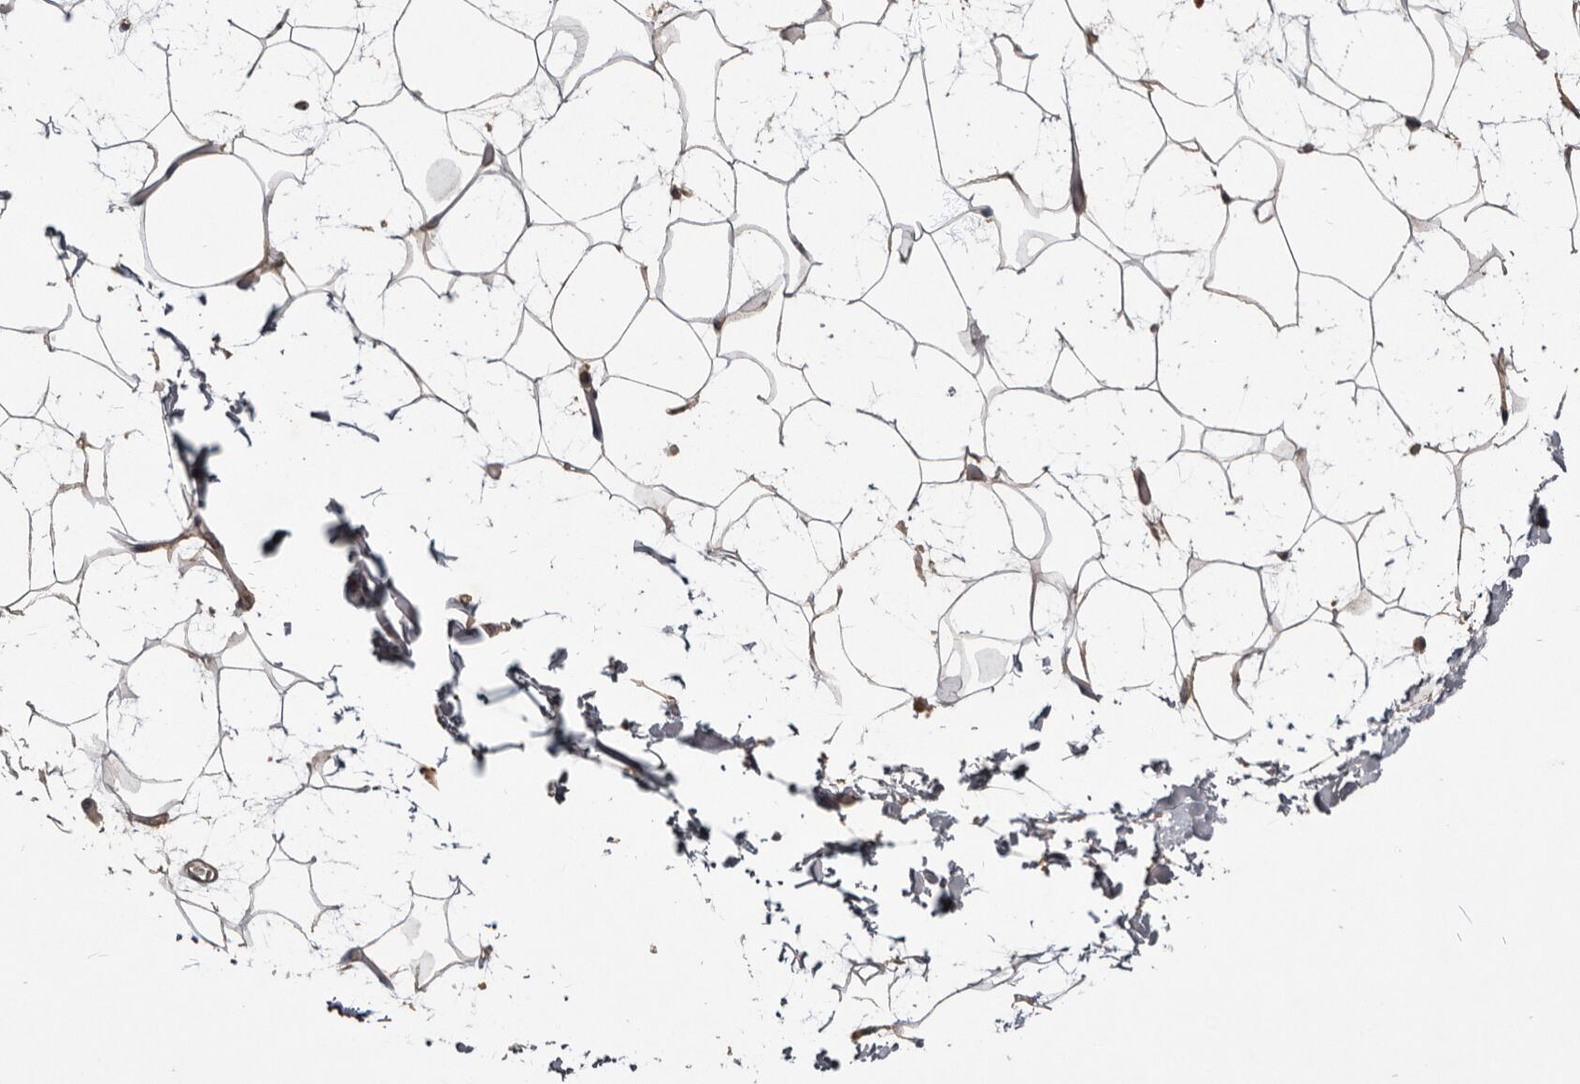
{"staining": {"intensity": "moderate", "quantity": "25%-75%", "location": "cytoplasmic/membranous"}, "tissue": "adipose tissue", "cell_type": "Adipocytes", "image_type": "normal", "snomed": [{"axis": "morphology", "description": "Normal tissue, NOS"}, {"axis": "topography", "description": "Soft tissue"}], "caption": "Adipocytes show medium levels of moderate cytoplasmic/membranous positivity in about 25%-75% of cells in benign adipose tissue.", "gene": "TTC39A", "patient": {"sex": "male", "age": 72}}